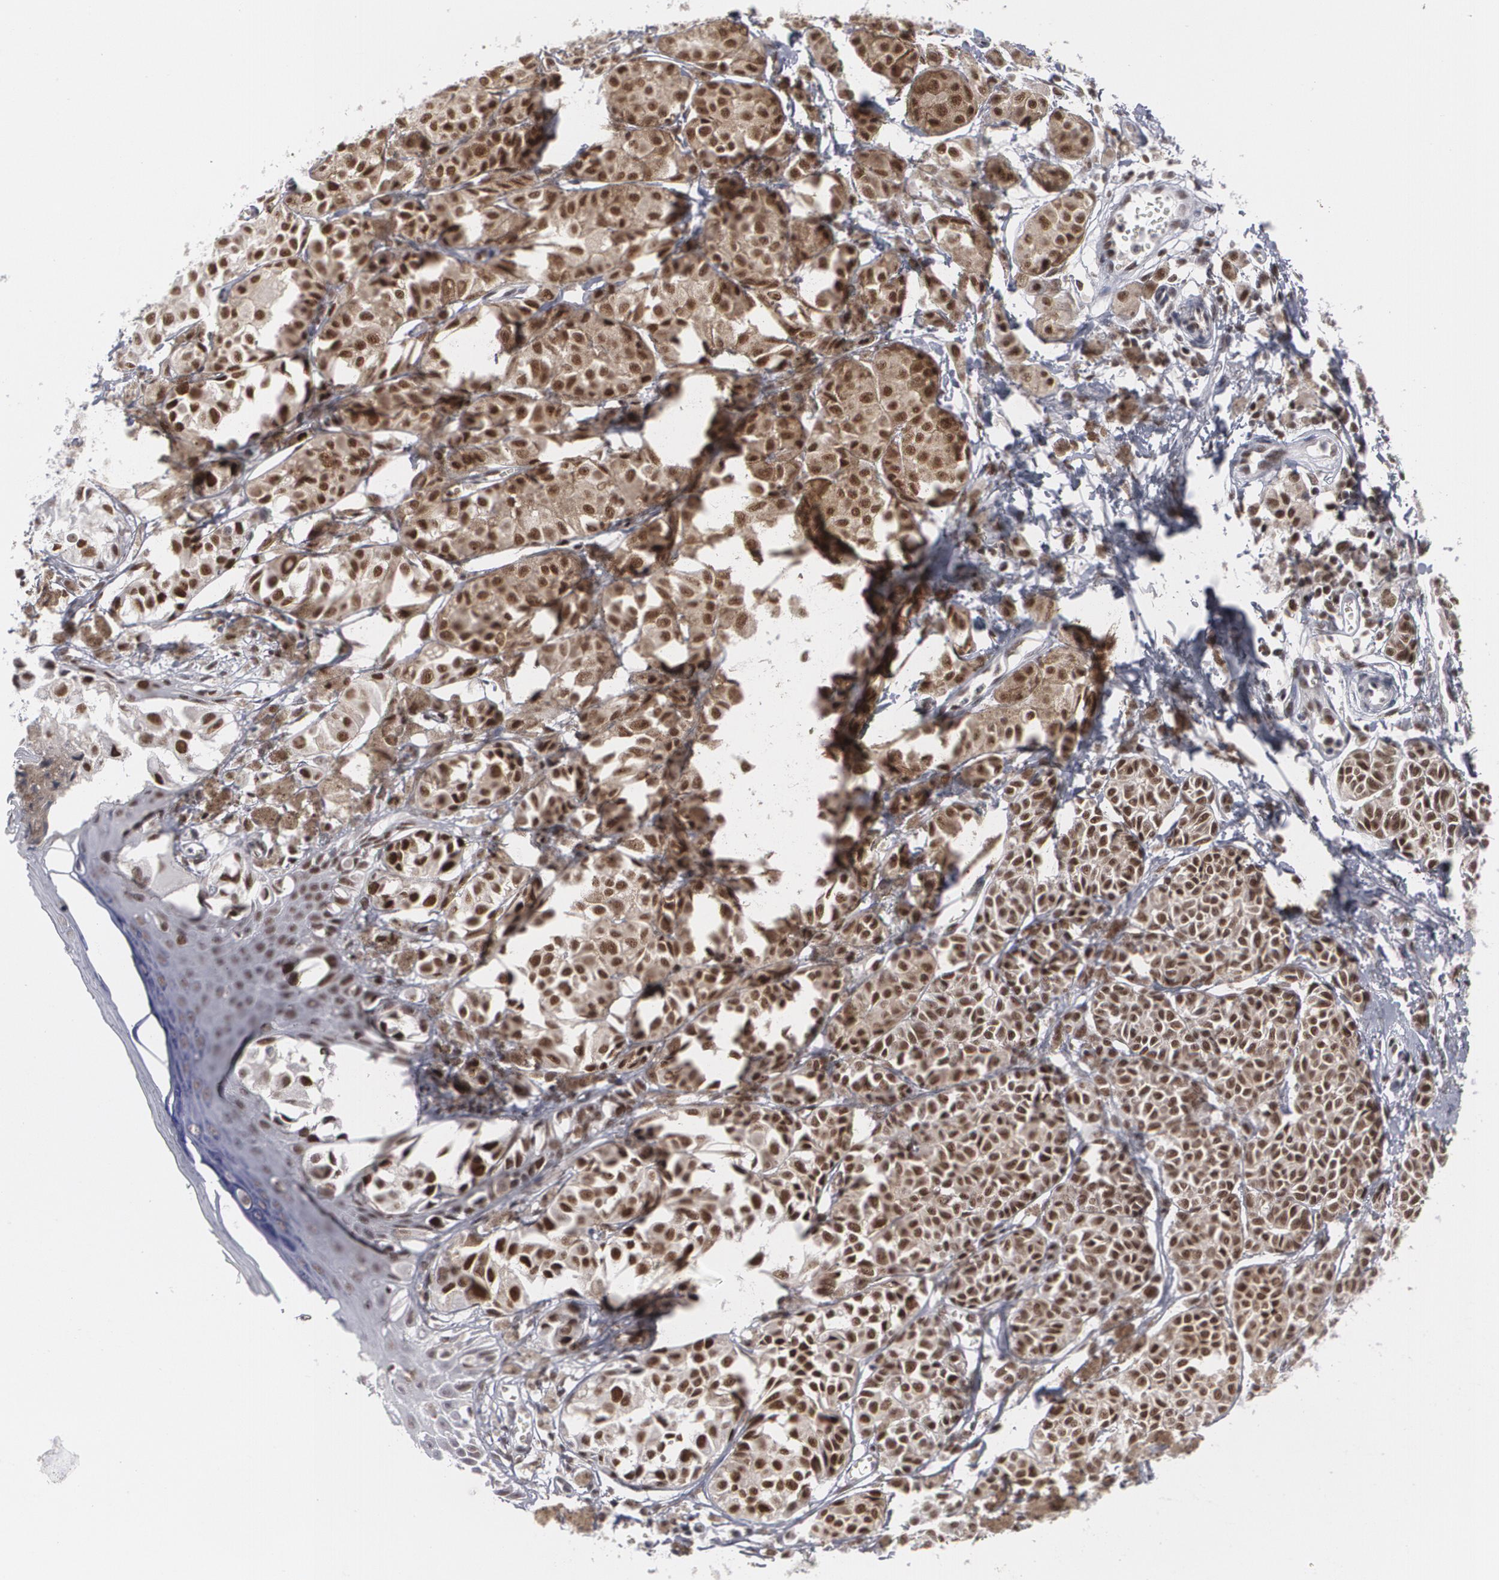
{"staining": {"intensity": "moderate", "quantity": ">75%", "location": "cytoplasmic/membranous,nuclear"}, "tissue": "melanoma", "cell_type": "Tumor cells", "image_type": "cancer", "snomed": [{"axis": "morphology", "description": "Malignant melanoma, NOS"}, {"axis": "topography", "description": "Skin"}], "caption": "IHC of human melanoma shows medium levels of moderate cytoplasmic/membranous and nuclear expression in approximately >75% of tumor cells.", "gene": "MCL1", "patient": {"sex": "male", "age": 76}}